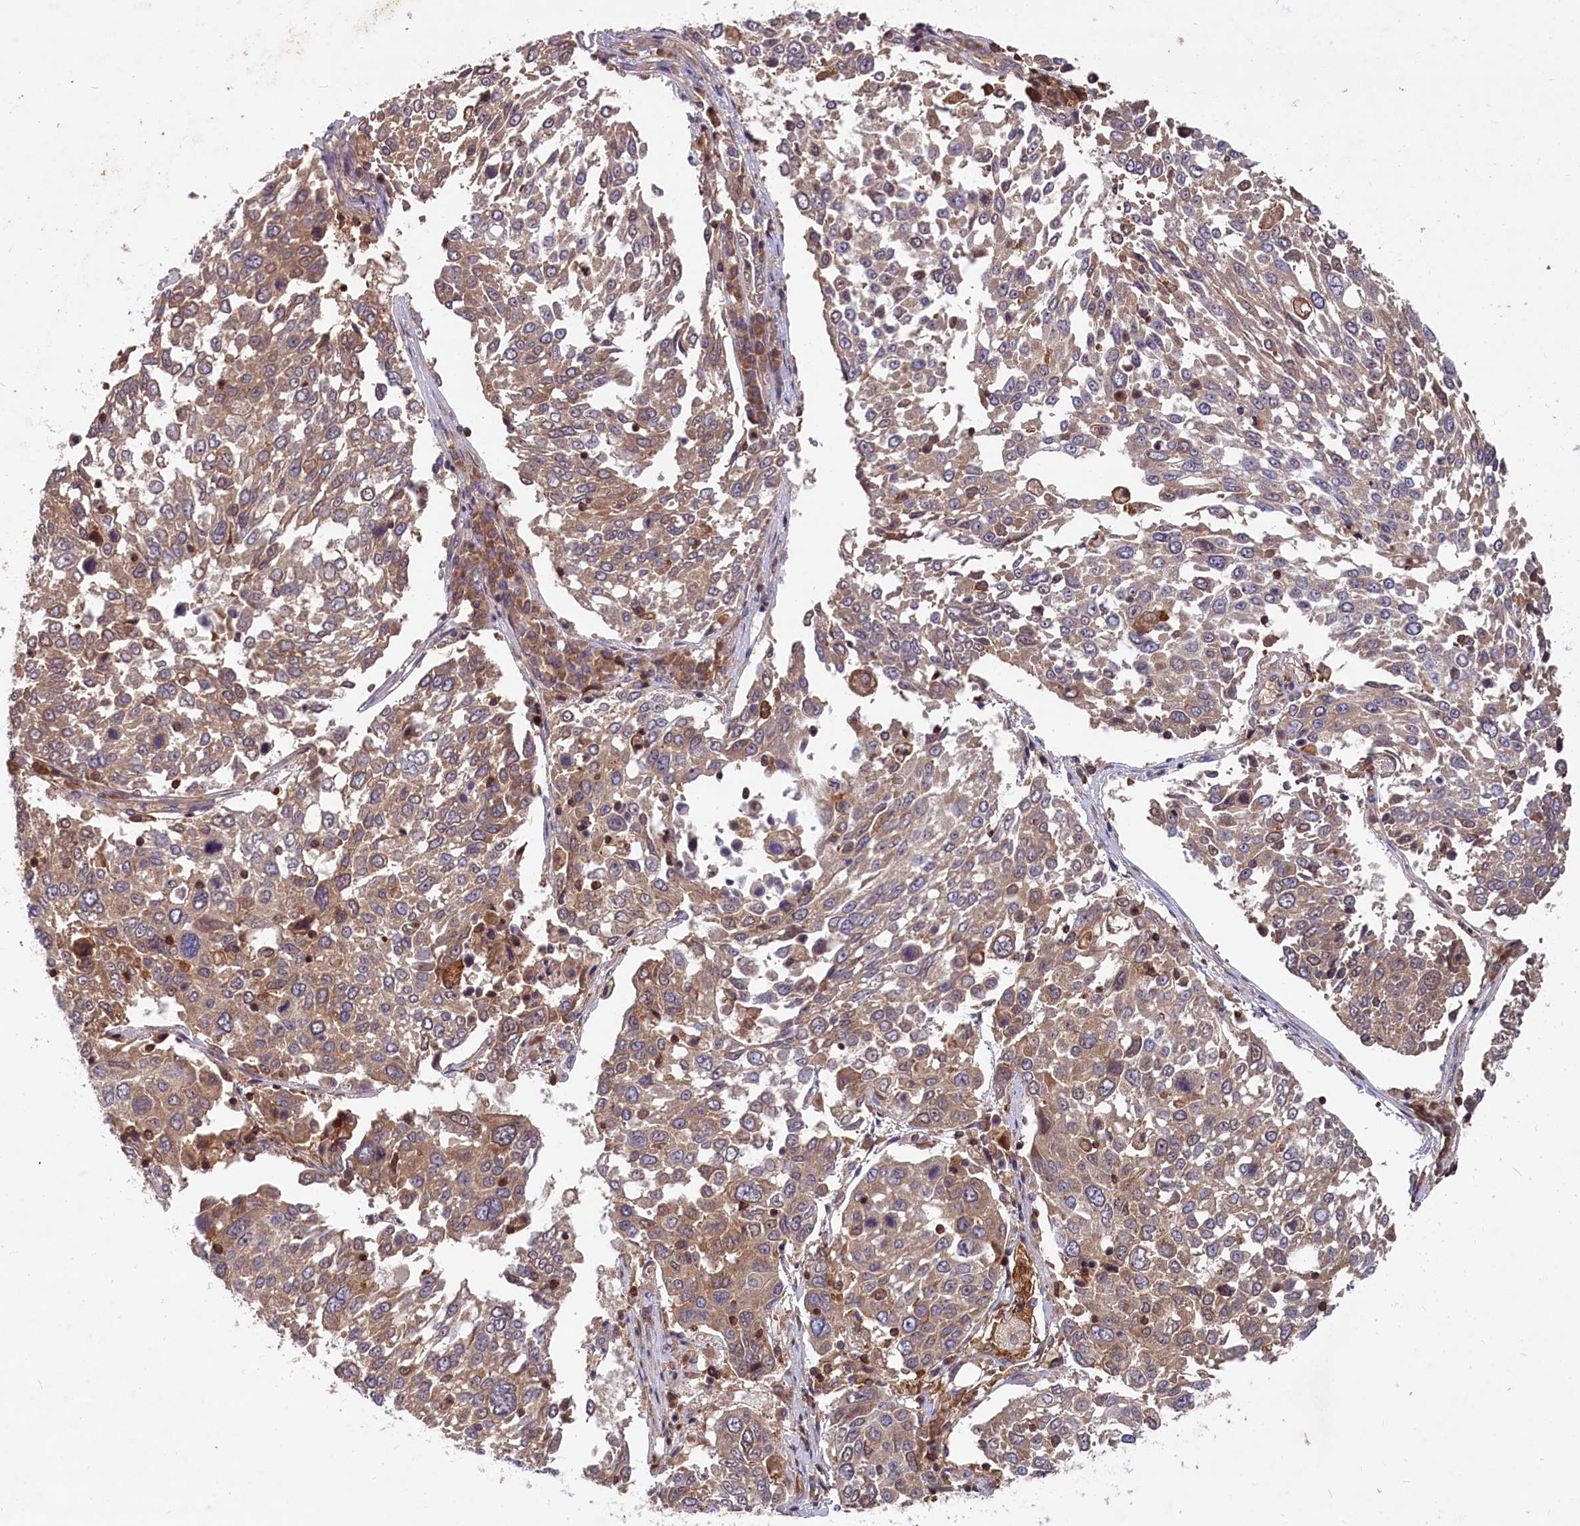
{"staining": {"intensity": "moderate", "quantity": "25%-75%", "location": "cytoplasmic/membranous"}, "tissue": "lung cancer", "cell_type": "Tumor cells", "image_type": "cancer", "snomed": [{"axis": "morphology", "description": "Squamous cell carcinoma, NOS"}, {"axis": "topography", "description": "Lung"}], "caption": "This image displays IHC staining of human lung cancer, with medium moderate cytoplasmic/membranous expression in approximately 25%-75% of tumor cells.", "gene": "MYO9B", "patient": {"sex": "male", "age": 65}}